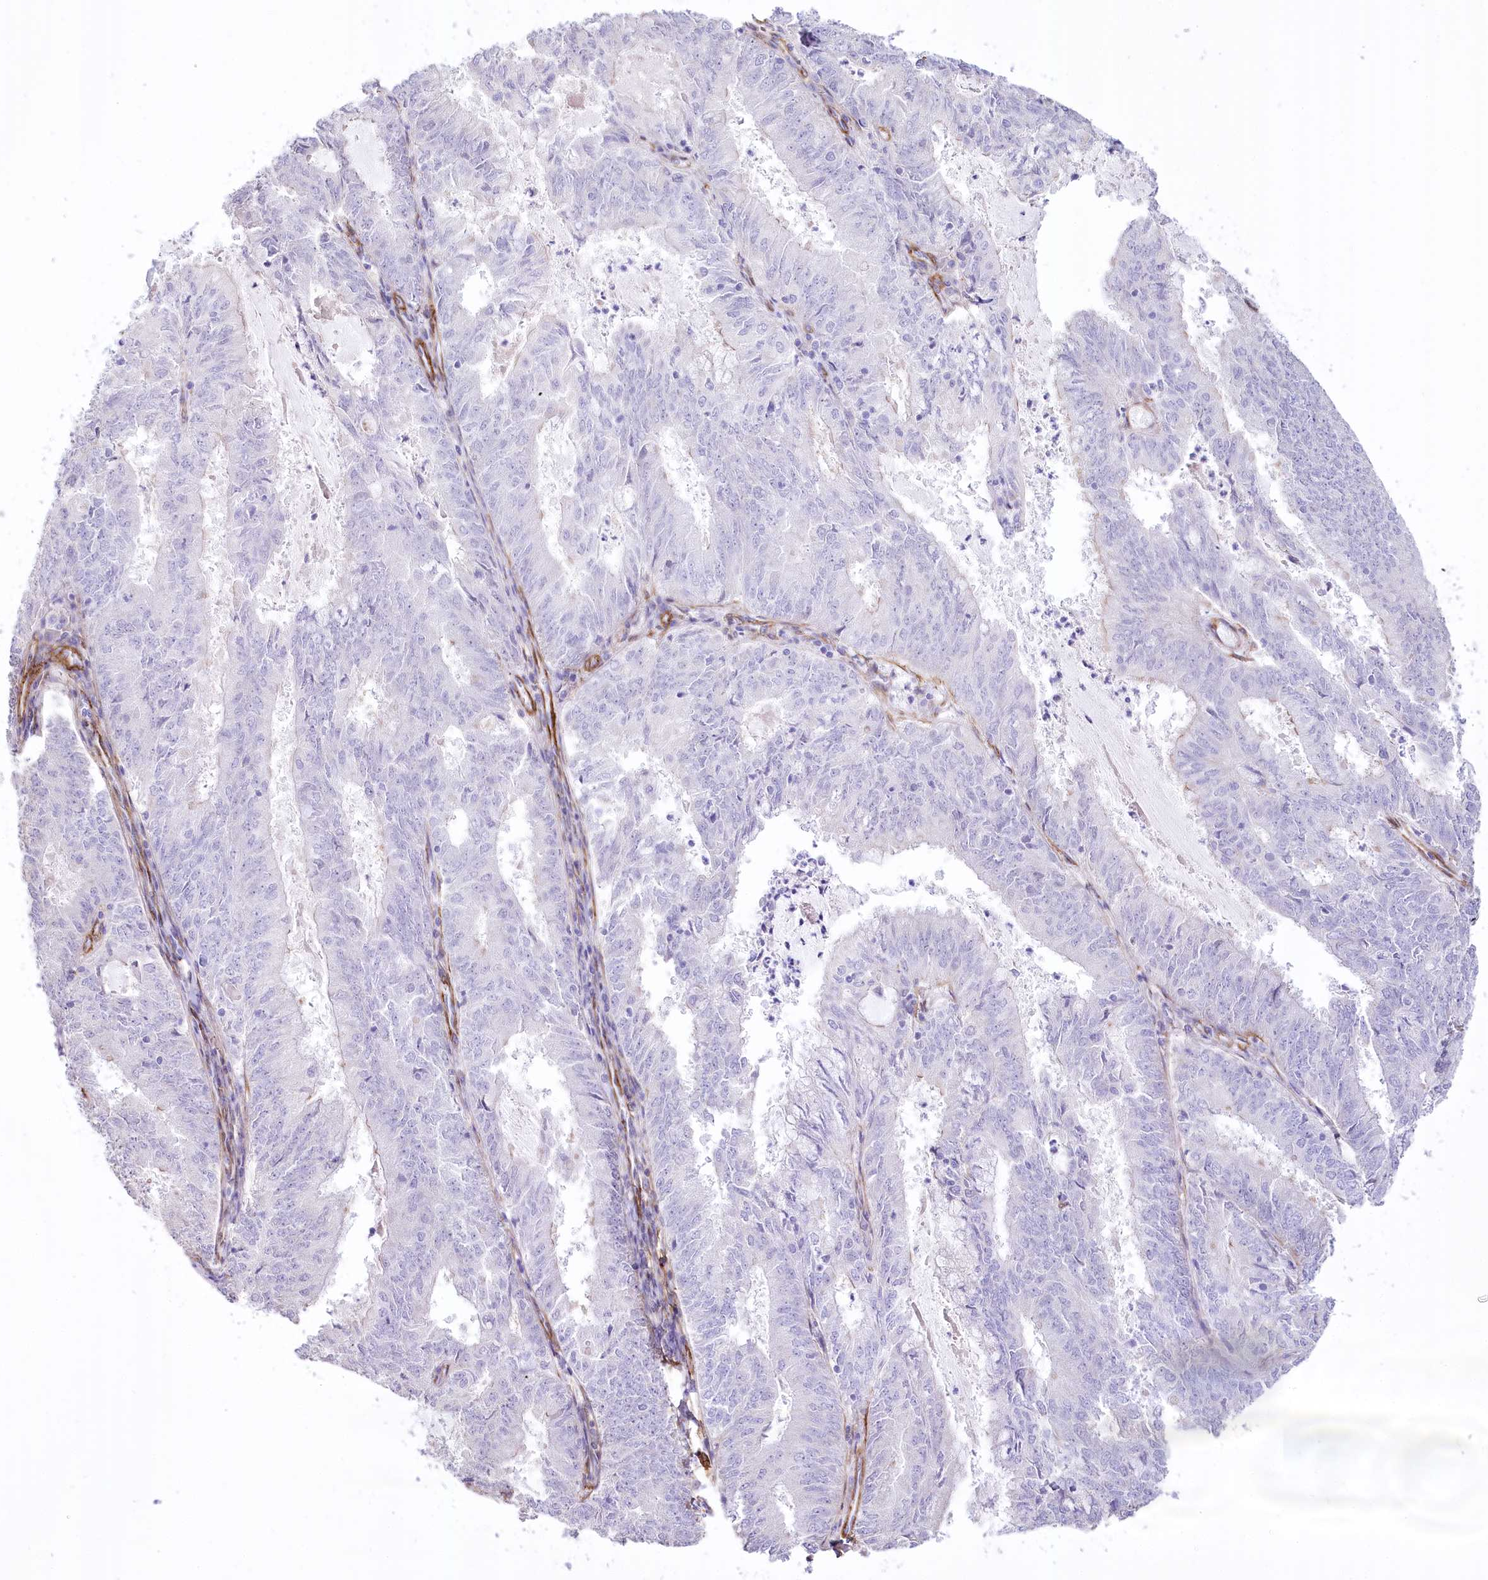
{"staining": {"intensity": "negative", "quantity": "none", "location": "none"}, "tissue": "endometrial cancer", "cell_type": "Tumor cells", "image_type": "cancer", "snomed": [{"axis": "morphology", "description": "Adenocarcinoma, NOS"}, {"axis": "topography", "description": "Endometrium"}], "caption": "The photomicrograph demonstrates no staining of tumor cells in endometrial cancer (adenocarcinoma).", "gene": "SYNPO2", "patient": {"sex": "female", "age": 57}}